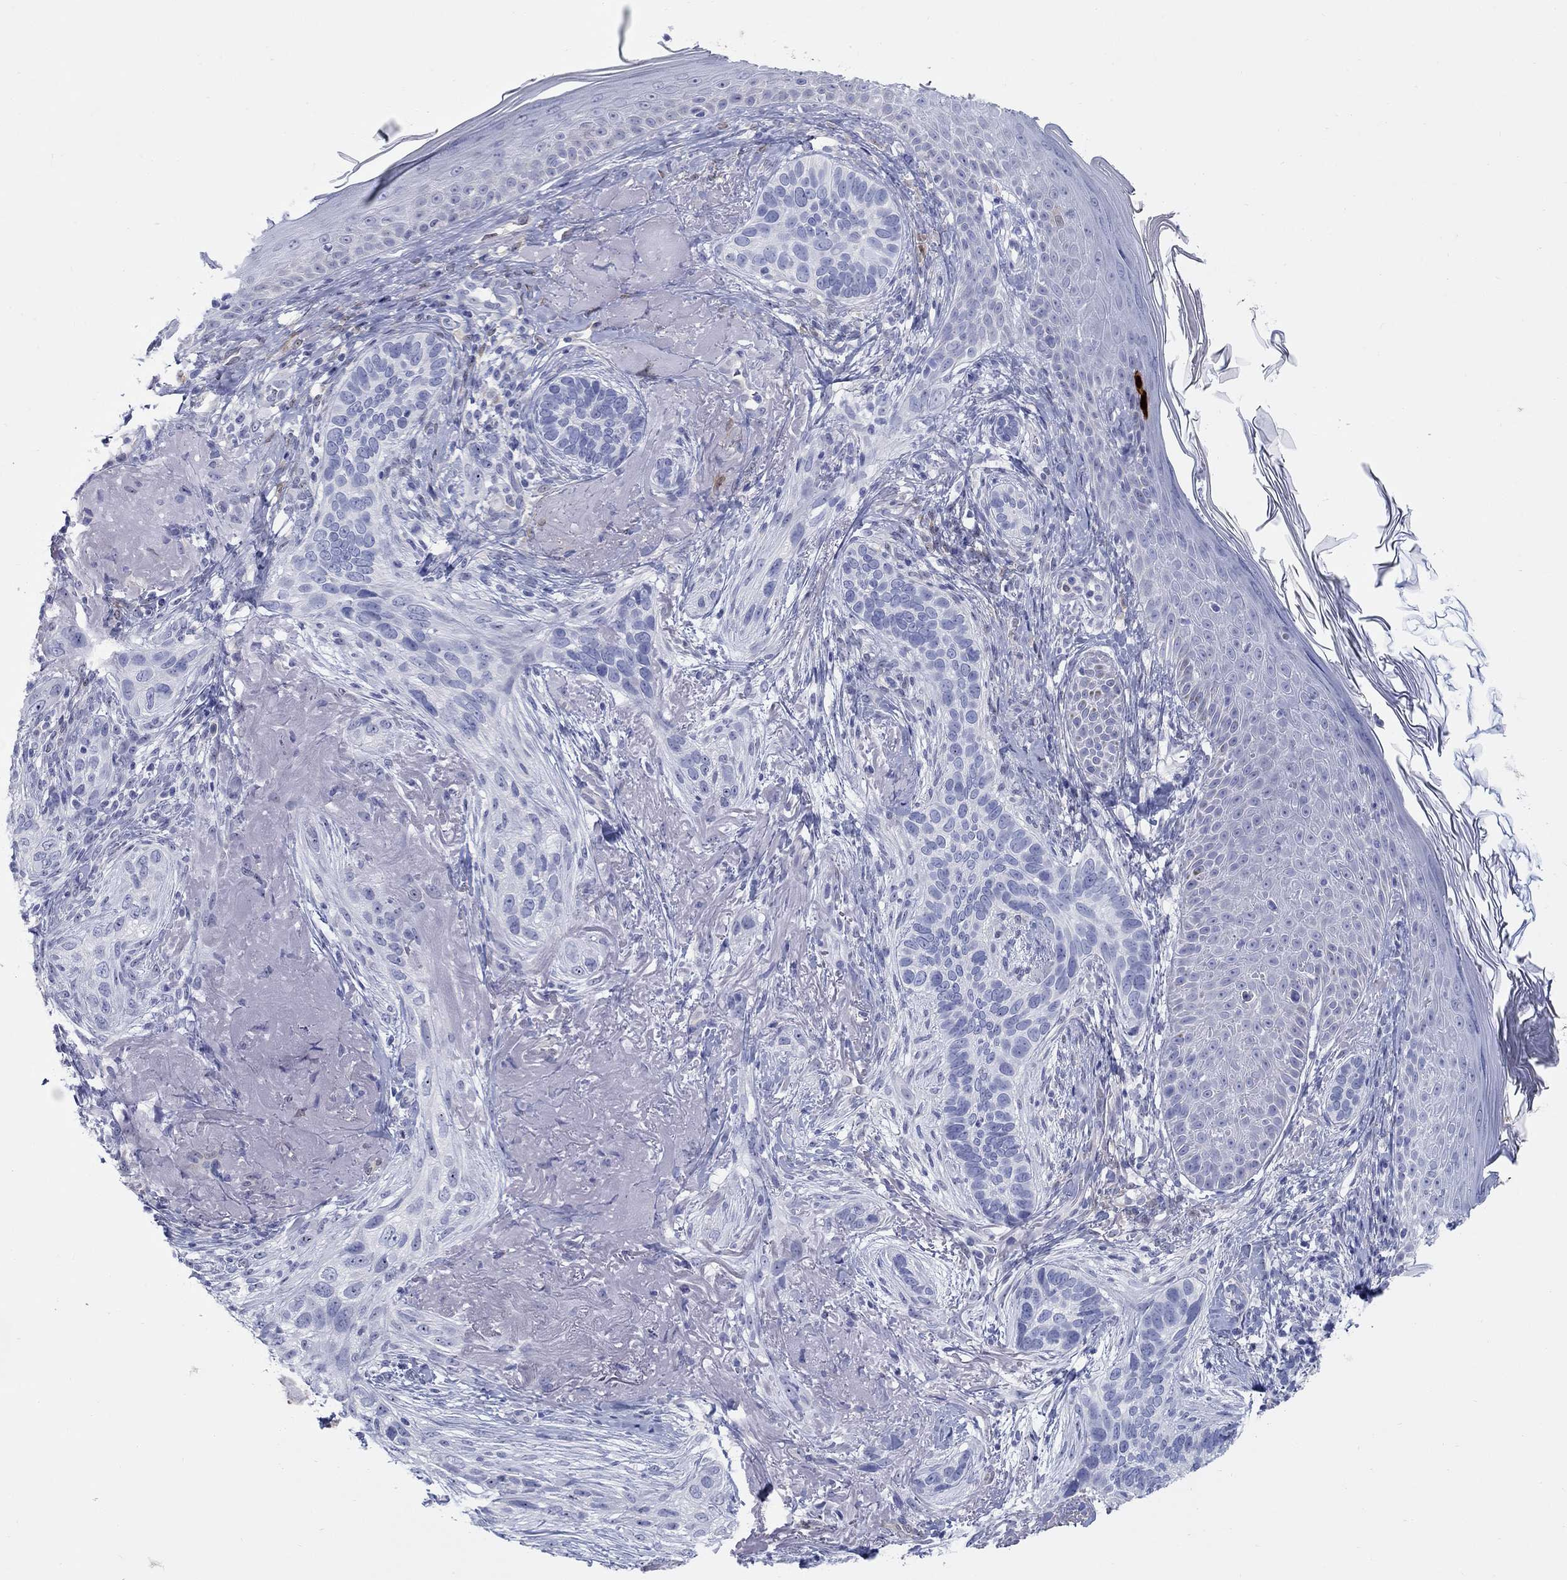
{"staining": {"intensity": "negative", "quantity": "none", "location": "none"}, "tissue": "skin cancer", "cell_type": "Tumor cells", "image_type": "cancer", "snomed": [{"axis": "morphology", "description": "Basal cell carcinoma"}, {"axis": "topography", "description": "Skin"}], "caption": "The photomicrograph exhibits no staining of tumor cells in skin cancer (basal cell carcinoma). The staining was performed using DAB to visualize the protein expression in brown, while the nuclei were stained in blue with hematoxylin (Magnification: 20x).", "gene": "AKR1C2", "patient": {"sex": "male", "age": 91}}